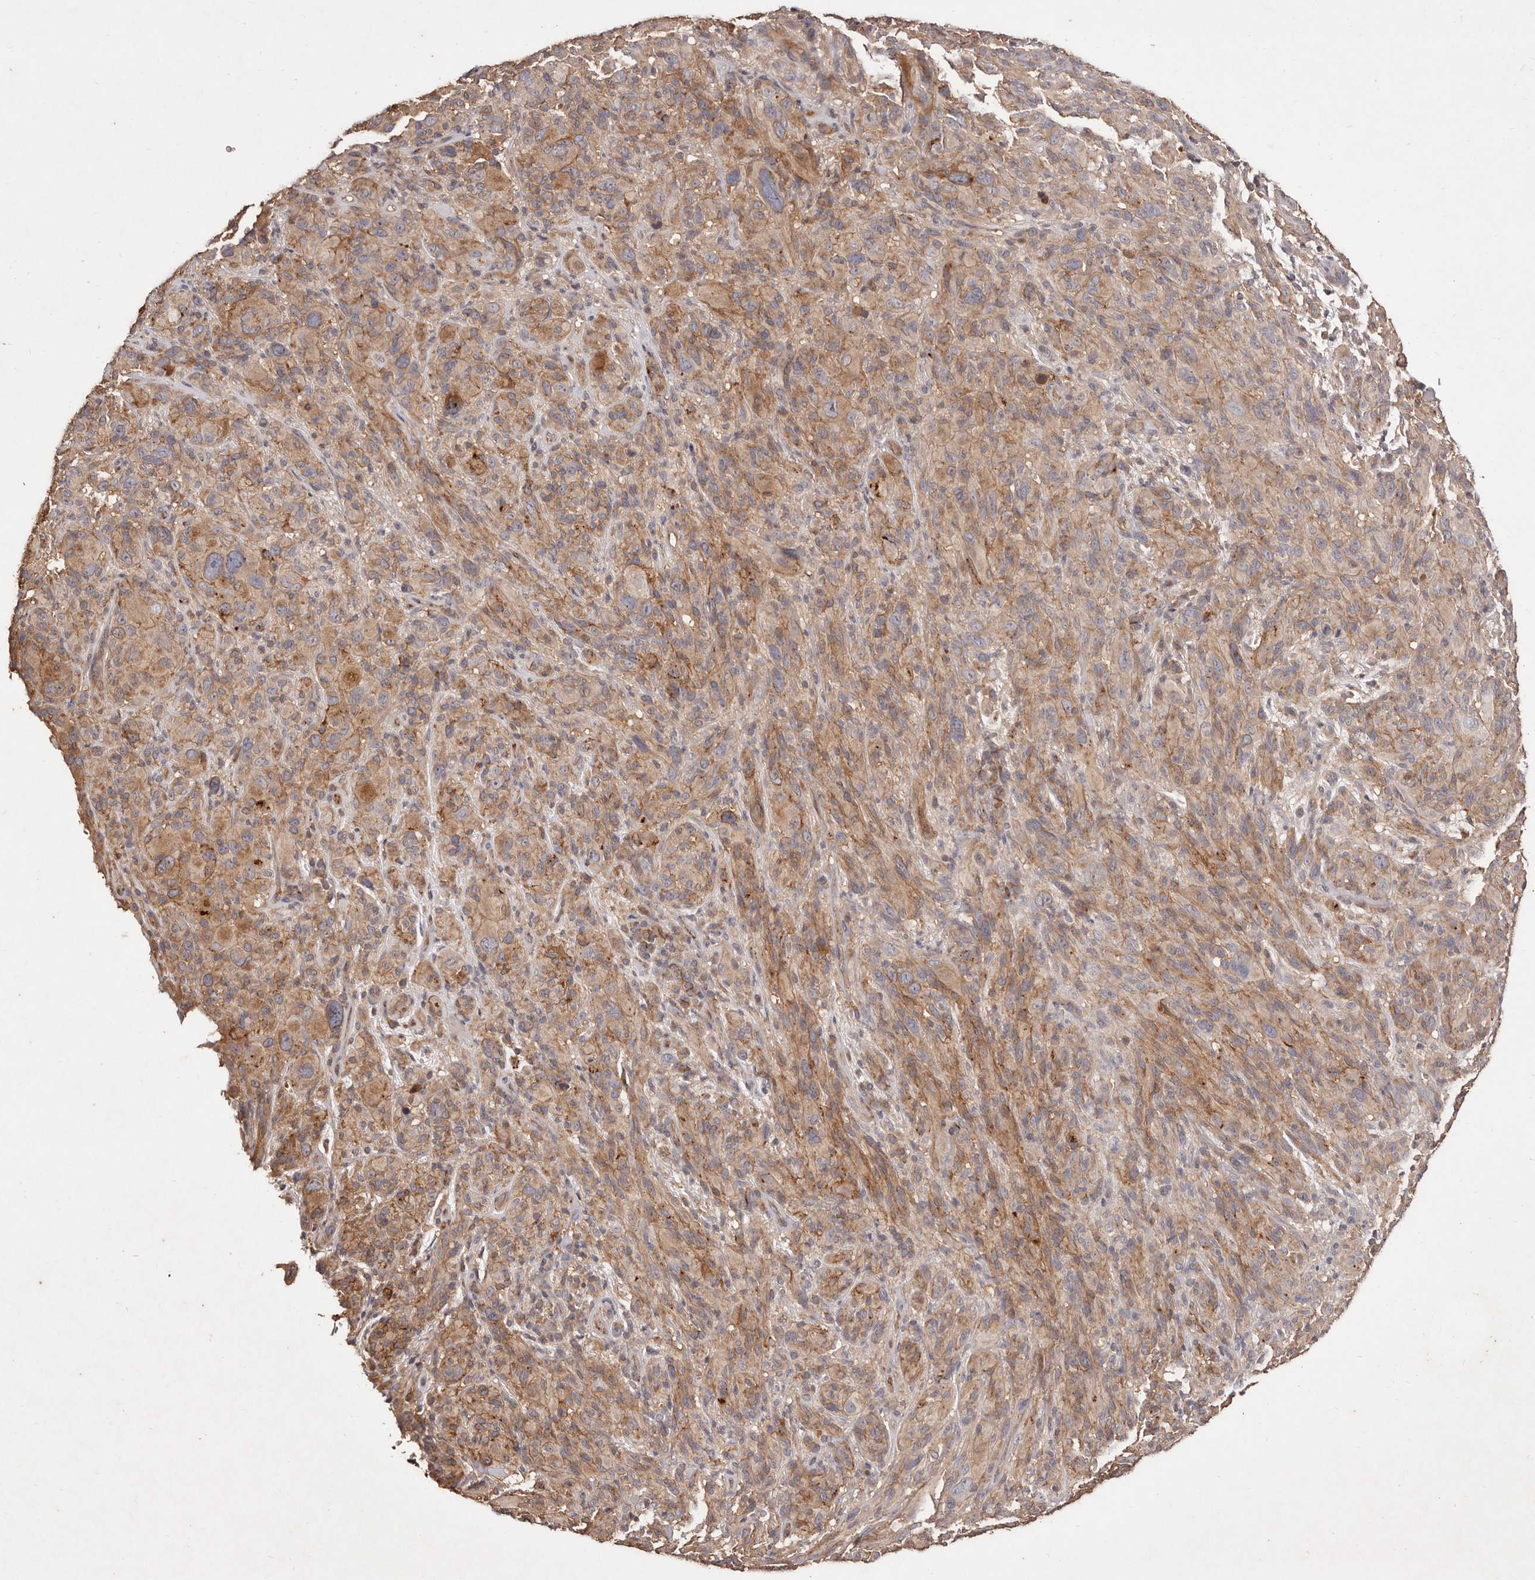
{"staining": {"intensity": "moderate", "quantity": ">75%", "location": "cytoplasmic/membranous"}, "tissue": "melanoma", "cell_type": "Tumor cells", "image_type": "cancer", "snomed": [{"axis": "morphology", "description": "Malignant melanoma, NOS"}, {"axis": "topography", "description": "Skin of head"}], "caption": "DAB (3,3'-diaminobenzidine) immunohistochemical staining of human malignant melanoma displays moderate cytoplasmic/membranous protein positivity in about >75% of tumor cells.", "gene": "CCL14", "patient": {"sex": "male", "age": 96}}